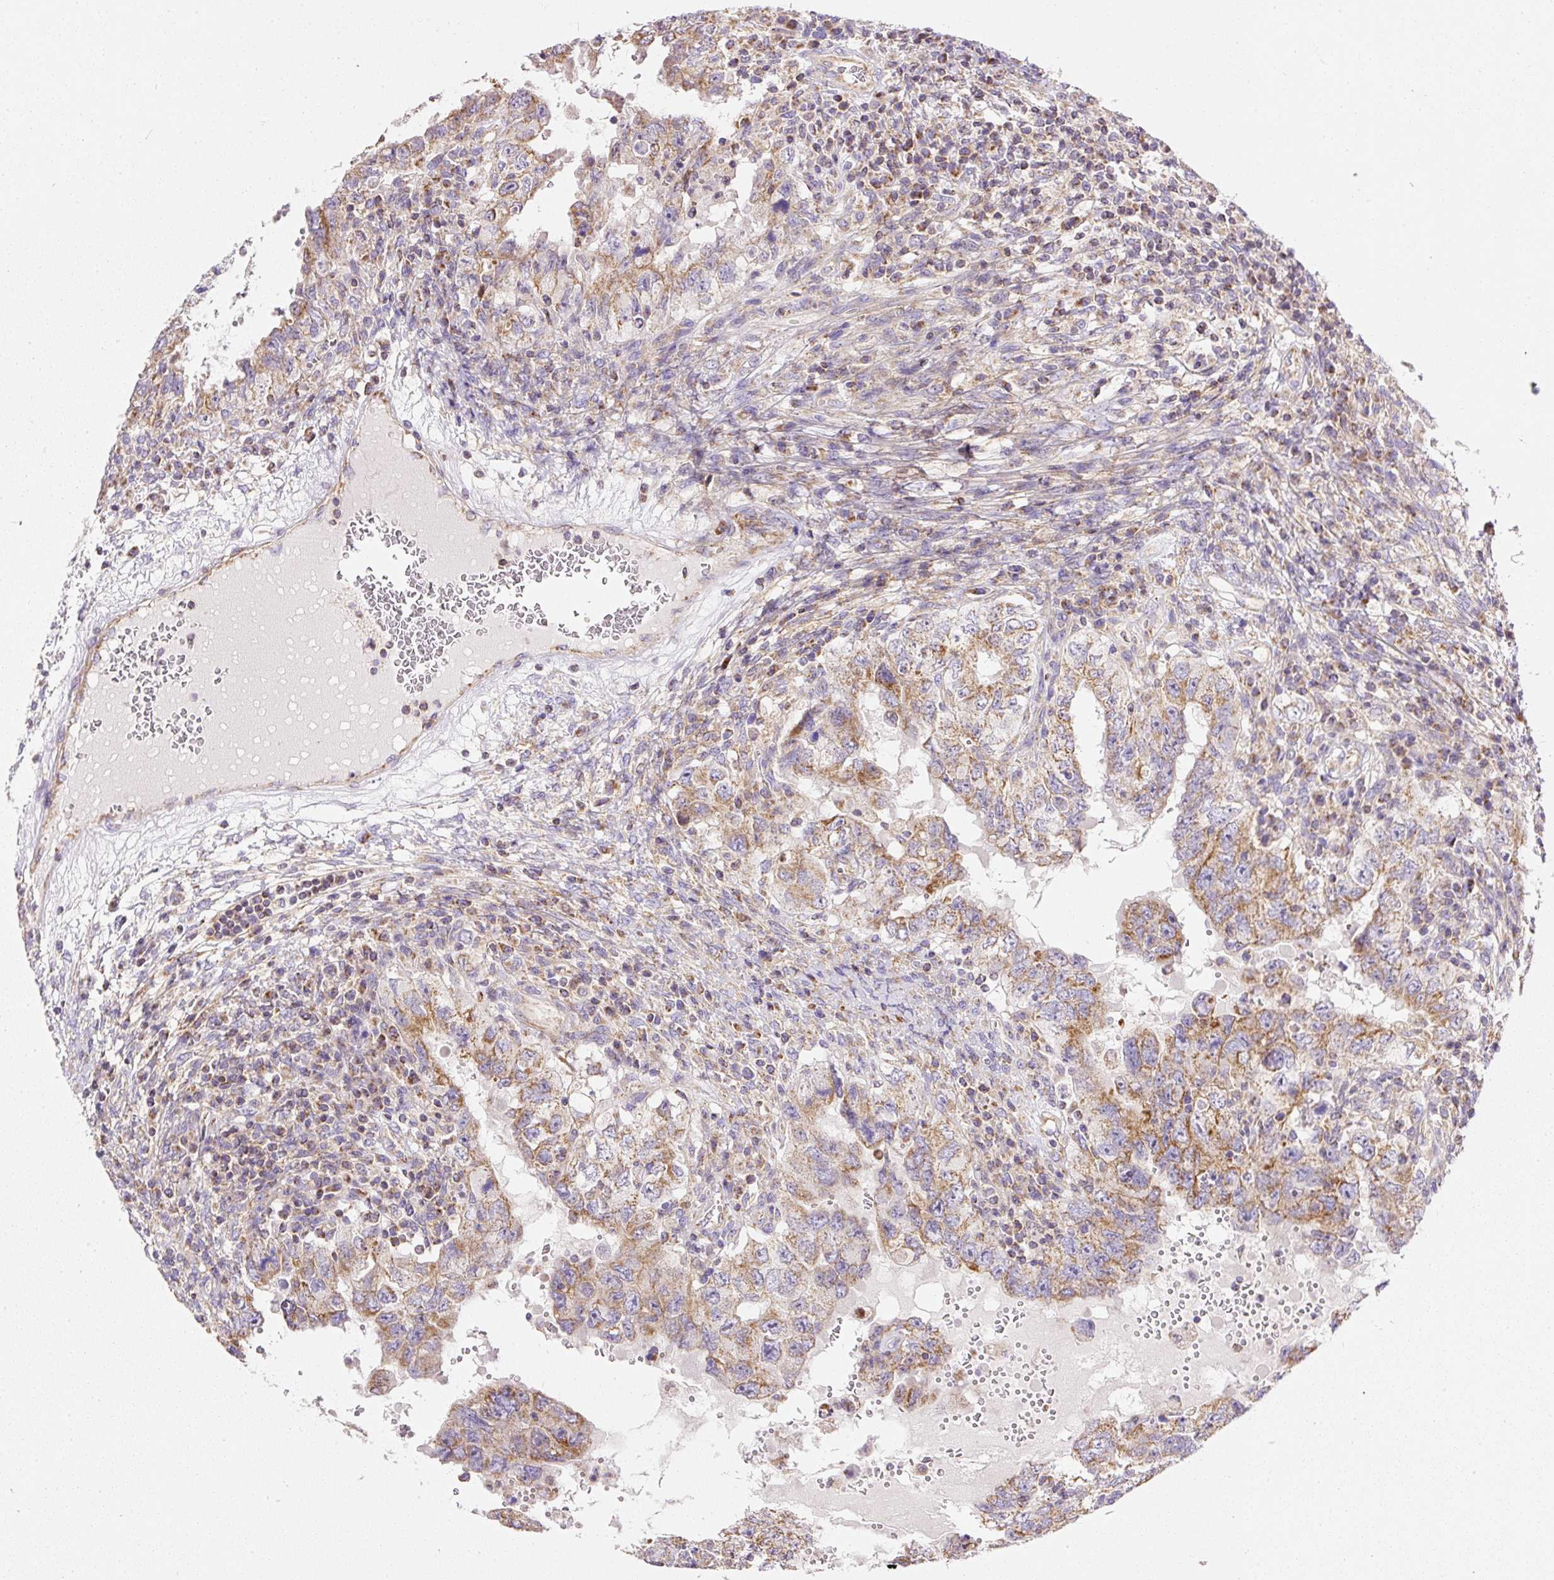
{"staining": {"intensity": "moderate", "quantity": ">75%", "location": "cytoplasmic/membranous"}, "tissue": "testis cancer", "cell_type": "Tumor cells", "image_type": "cancer", "snomed": [{"axis": "morphology", "description": "Carcinoma, Embryonal, NOS"}, {"axis": "topography", "description": "Testis"}], "caption": "Approximately >75% of tumor cells in human testis cancer demonstrate moderate cytoplasmic/membranous protein staining as visualized by brown immunohistochemical staining.", "gene": "NDUFAF2", "patient": {"sex": "male", "age": 26}}